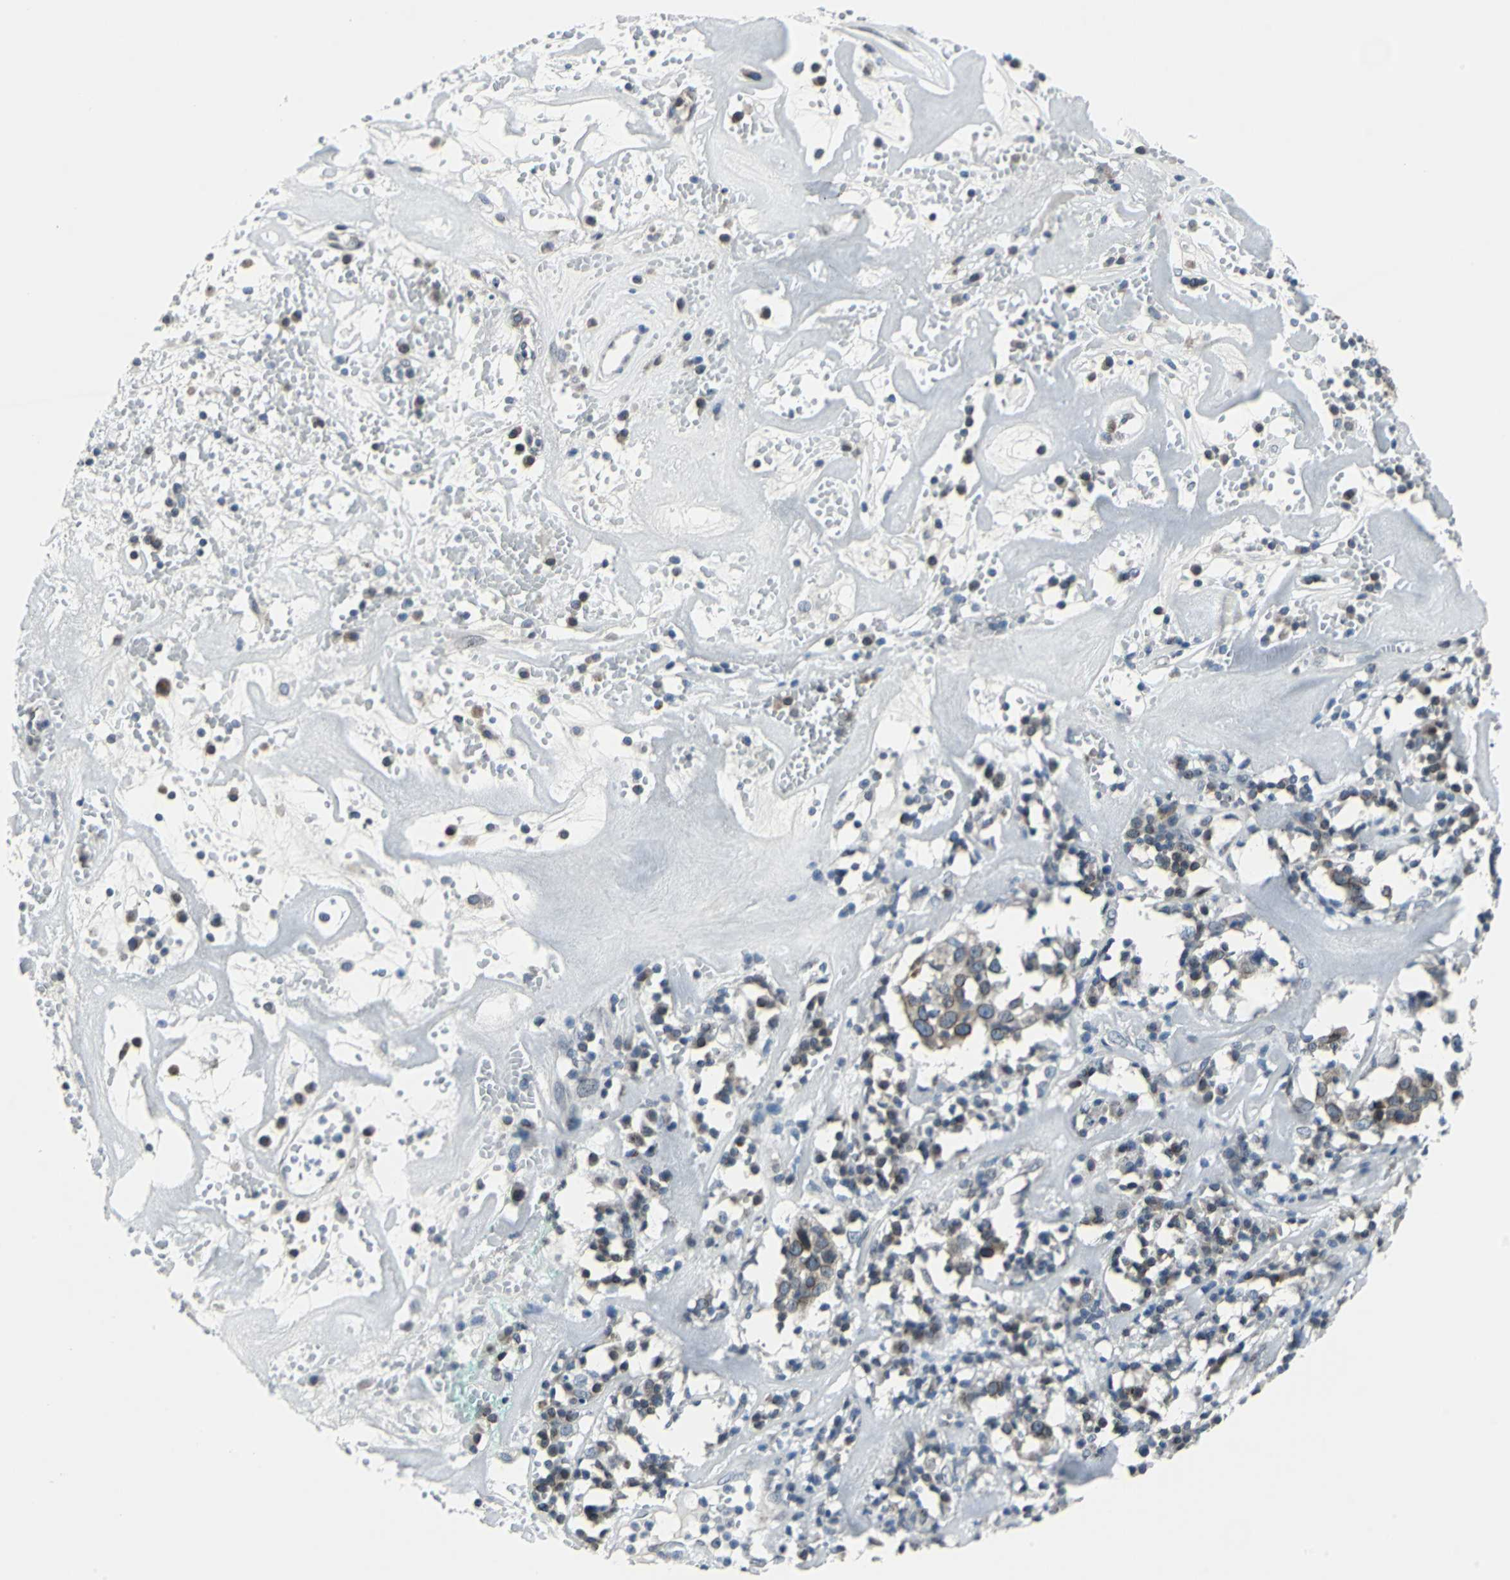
{"staining": {"intensity": "moderate", "quantity": ">75%", "location": "cytoplasmic/membranous,nuclear"}, "tissue": "head and neck cancer", "cell_type": "Tumor cells", "image_type": "cancer", "snomed": [{"axis": "morphology", "description": "Adenocarcinoma, NOS"}, {"axis": "topography", "description": "Salivary gland"}, {"axis": "topography", "description": "Head-Neck"}], "caption": "IHC (DAB (3,3'-diaminobenzidine)) staining of head and neck cancer exhibits moderate cytoplasmic/membranous and nuclear protein expression in approximately >75% of tumor cells.", "gene": "SNUPN", "patient": {"sex": "female", "age": 65}}